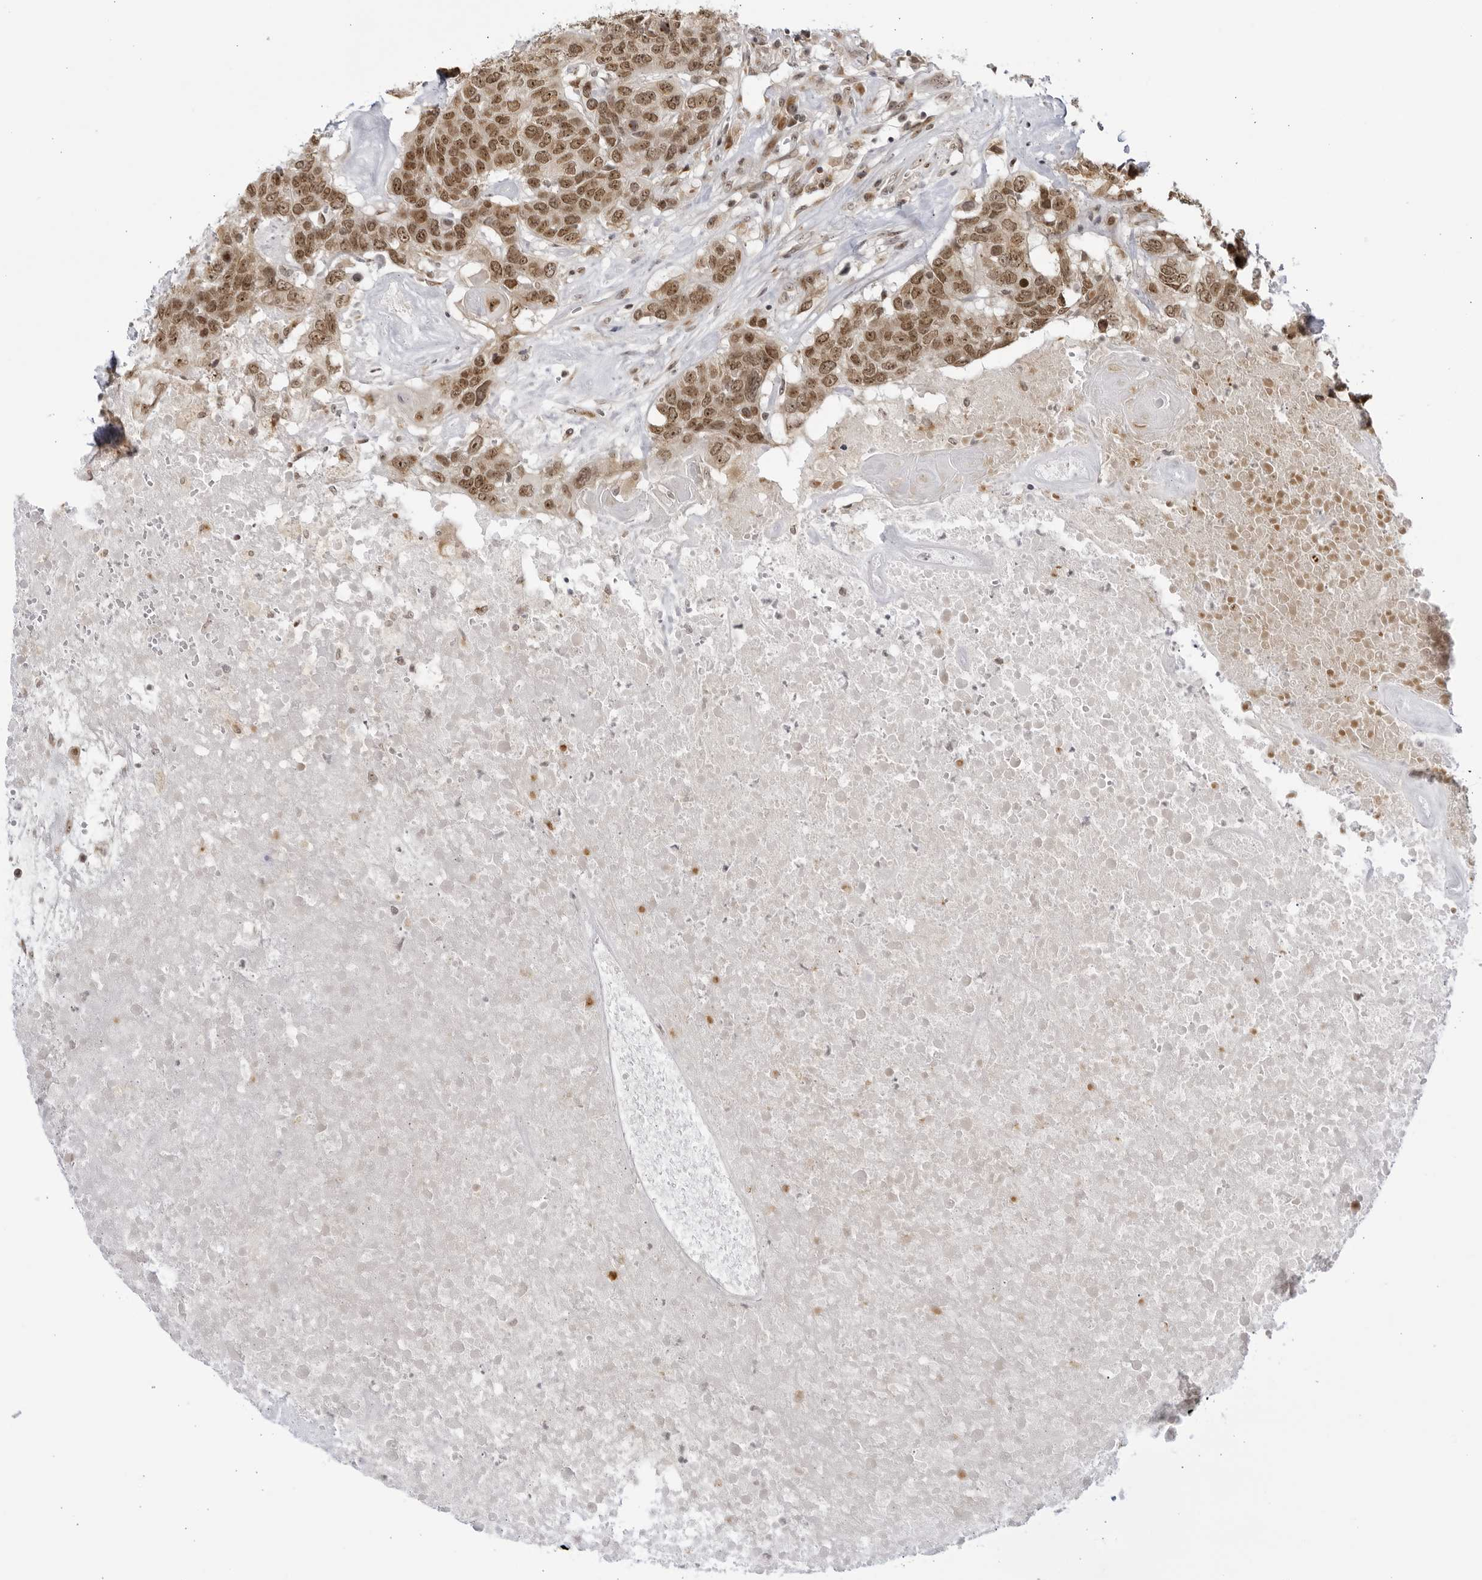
{"staining": {"intensity": "moderate", "quantity": ">75%", "location": "nuclear"}, "tissue": "head and neck cancer", "cell_type": "Tumor cells", "image_type": "cancer", "snomed": [{"axis": "morphology", "description": "Squamous cell carcinoma, NOS"}, {"axis": "topography", "description": "Head-Neck"}], "caption": "Moderate nuclear protein expression is seen in approximately >75% of tumor cells in head and neck cancer (squamous cell carcinoma).", "gene": "RASGEF1C", "patient": {"sex": "male", "age": 66}}